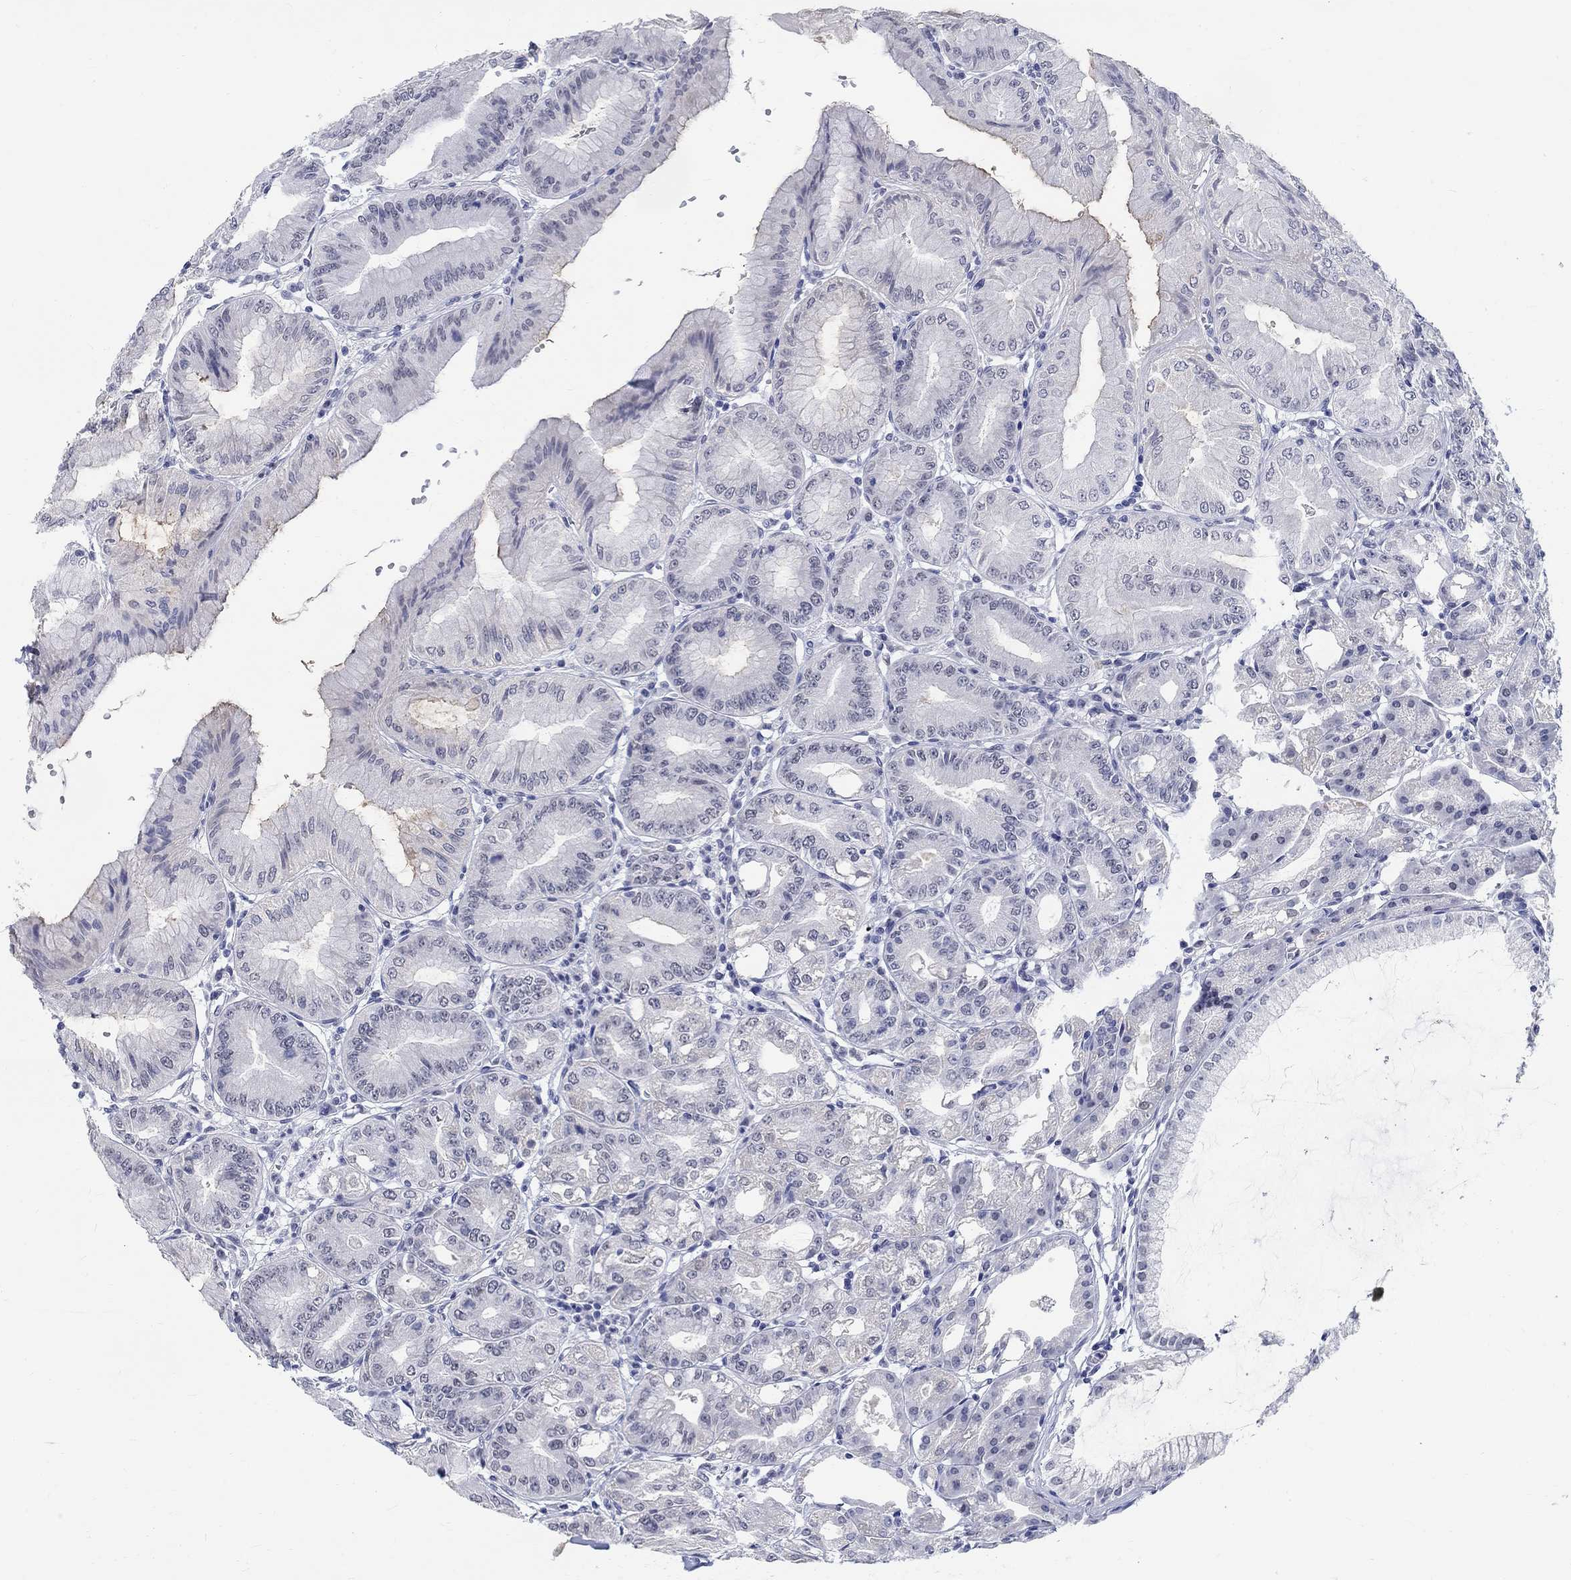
{"staining": {"intensity": "negative", "quantity": "none", "location": "none"}, "tissue": "stomach", "cell_type": "Glandular cells", "image_type": "normal", "snomed": [{"axis": "morphology", "description": "Normal tissue, NOS"}, {"axis": "topography", "description": "Stomach"}], "caption": "This is a histopathology image of immunohistochemistry (IHC) staining of benign stomach, which shows no positivity in glandular cells.", "gene": "ANKS1B", "patient": {"sex": "male", "age": 71}}